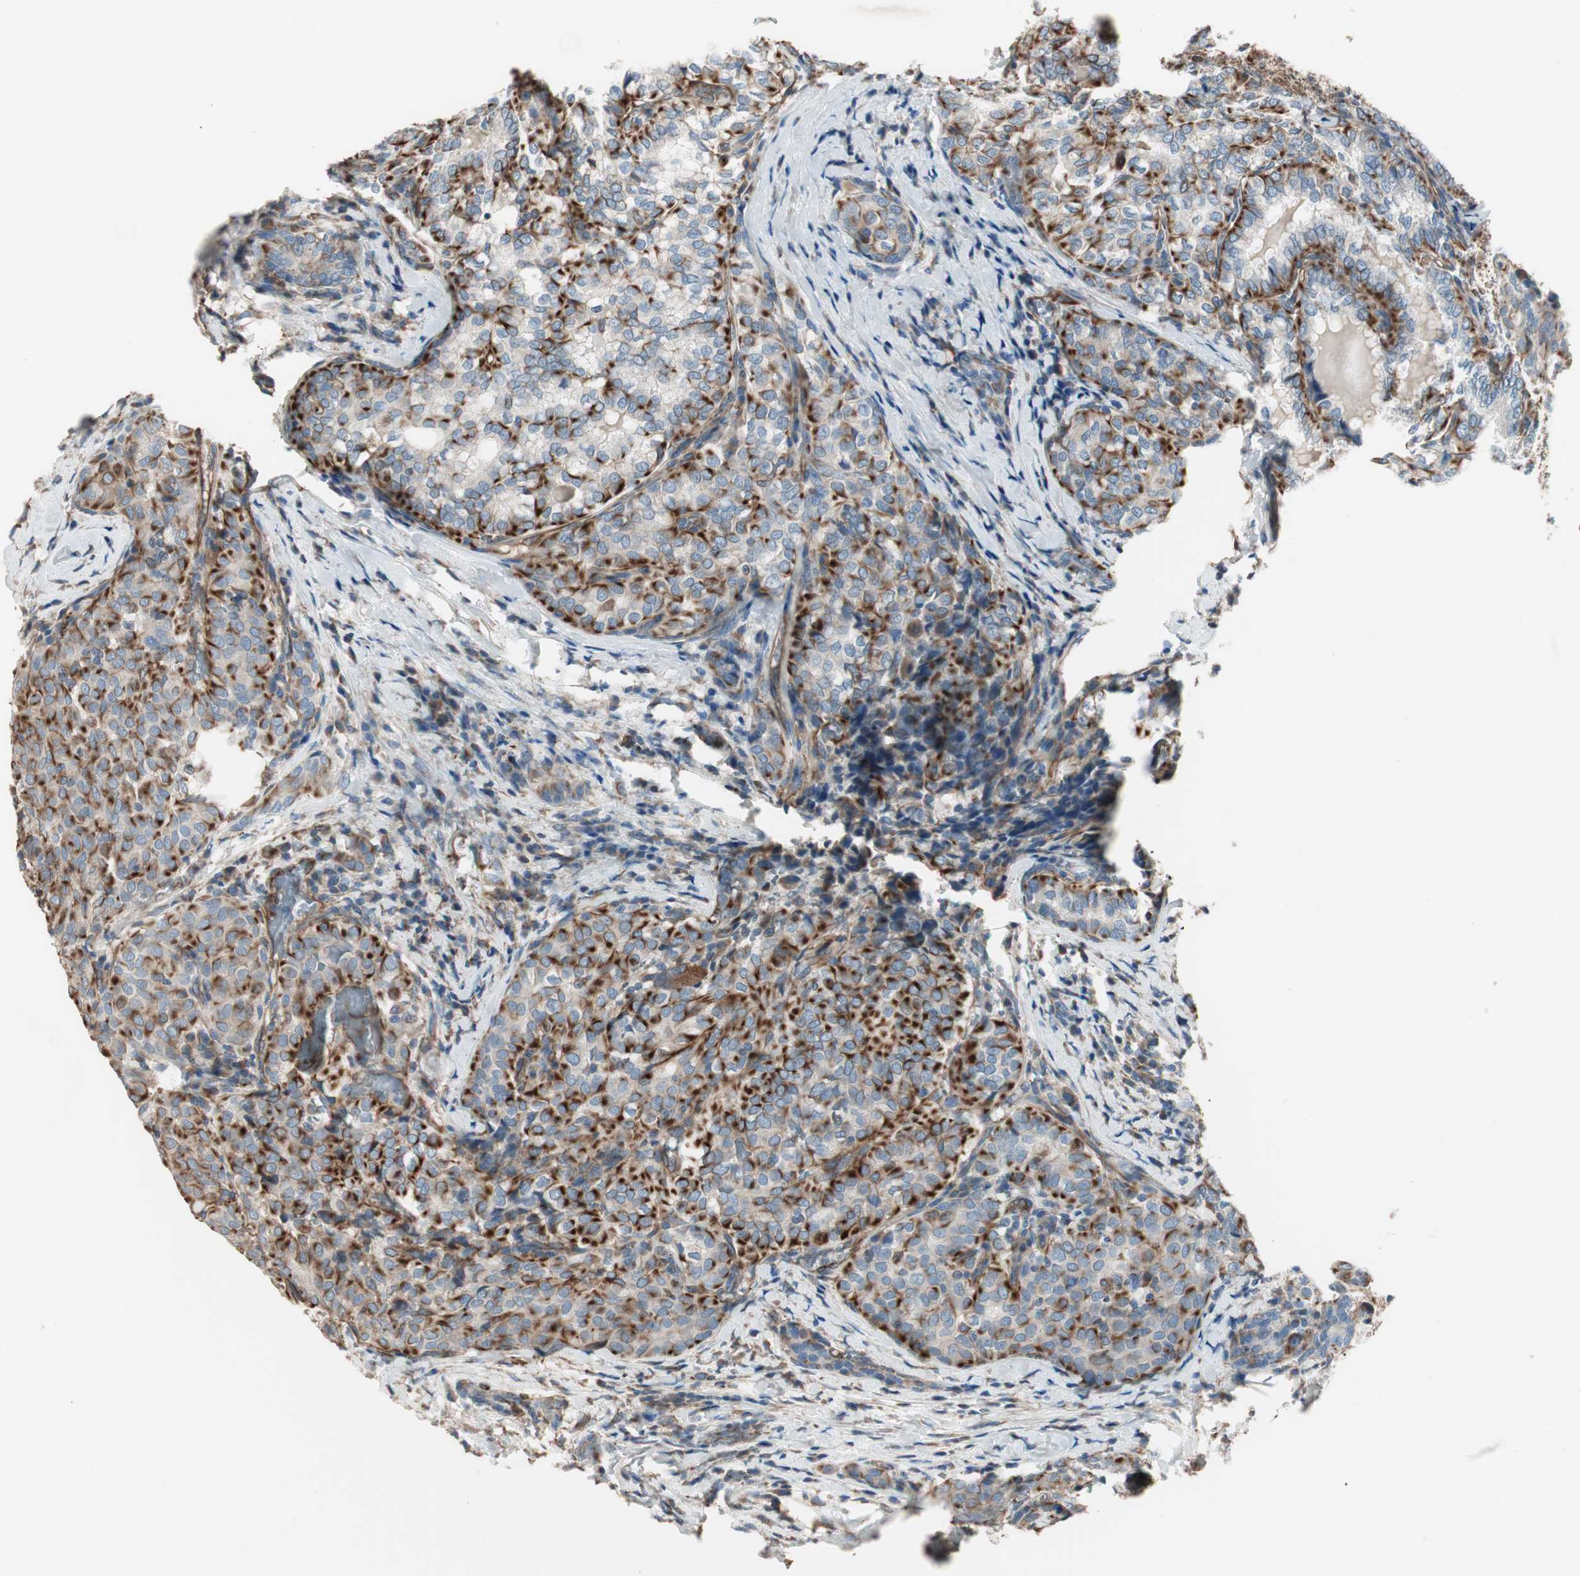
{"staining": {"intensity": "moderate", "quantity": "25%-75%", "location": "cytoplasmic/membranous"}, "tissue": "thyroid cancer", "cell_type": "Tumor cells", "image_type": "cancer", "snomed": [{"axis": "morphology", "description": "Normal tissue, NOS"}, {"axis": "morphology", "description": "Papillary adenocarcinoma, NOS"}, {"axis": "topography", "description": "Thyroid gland"}], "caption": "An image of papillary adenocarcinoma (thyroid) stained for a protein shows moderate cytoplasmic/membranous brown staining in tumor cells.", "gene": "SRCIN1", "patient": {"sex": "female", "age": 30}}